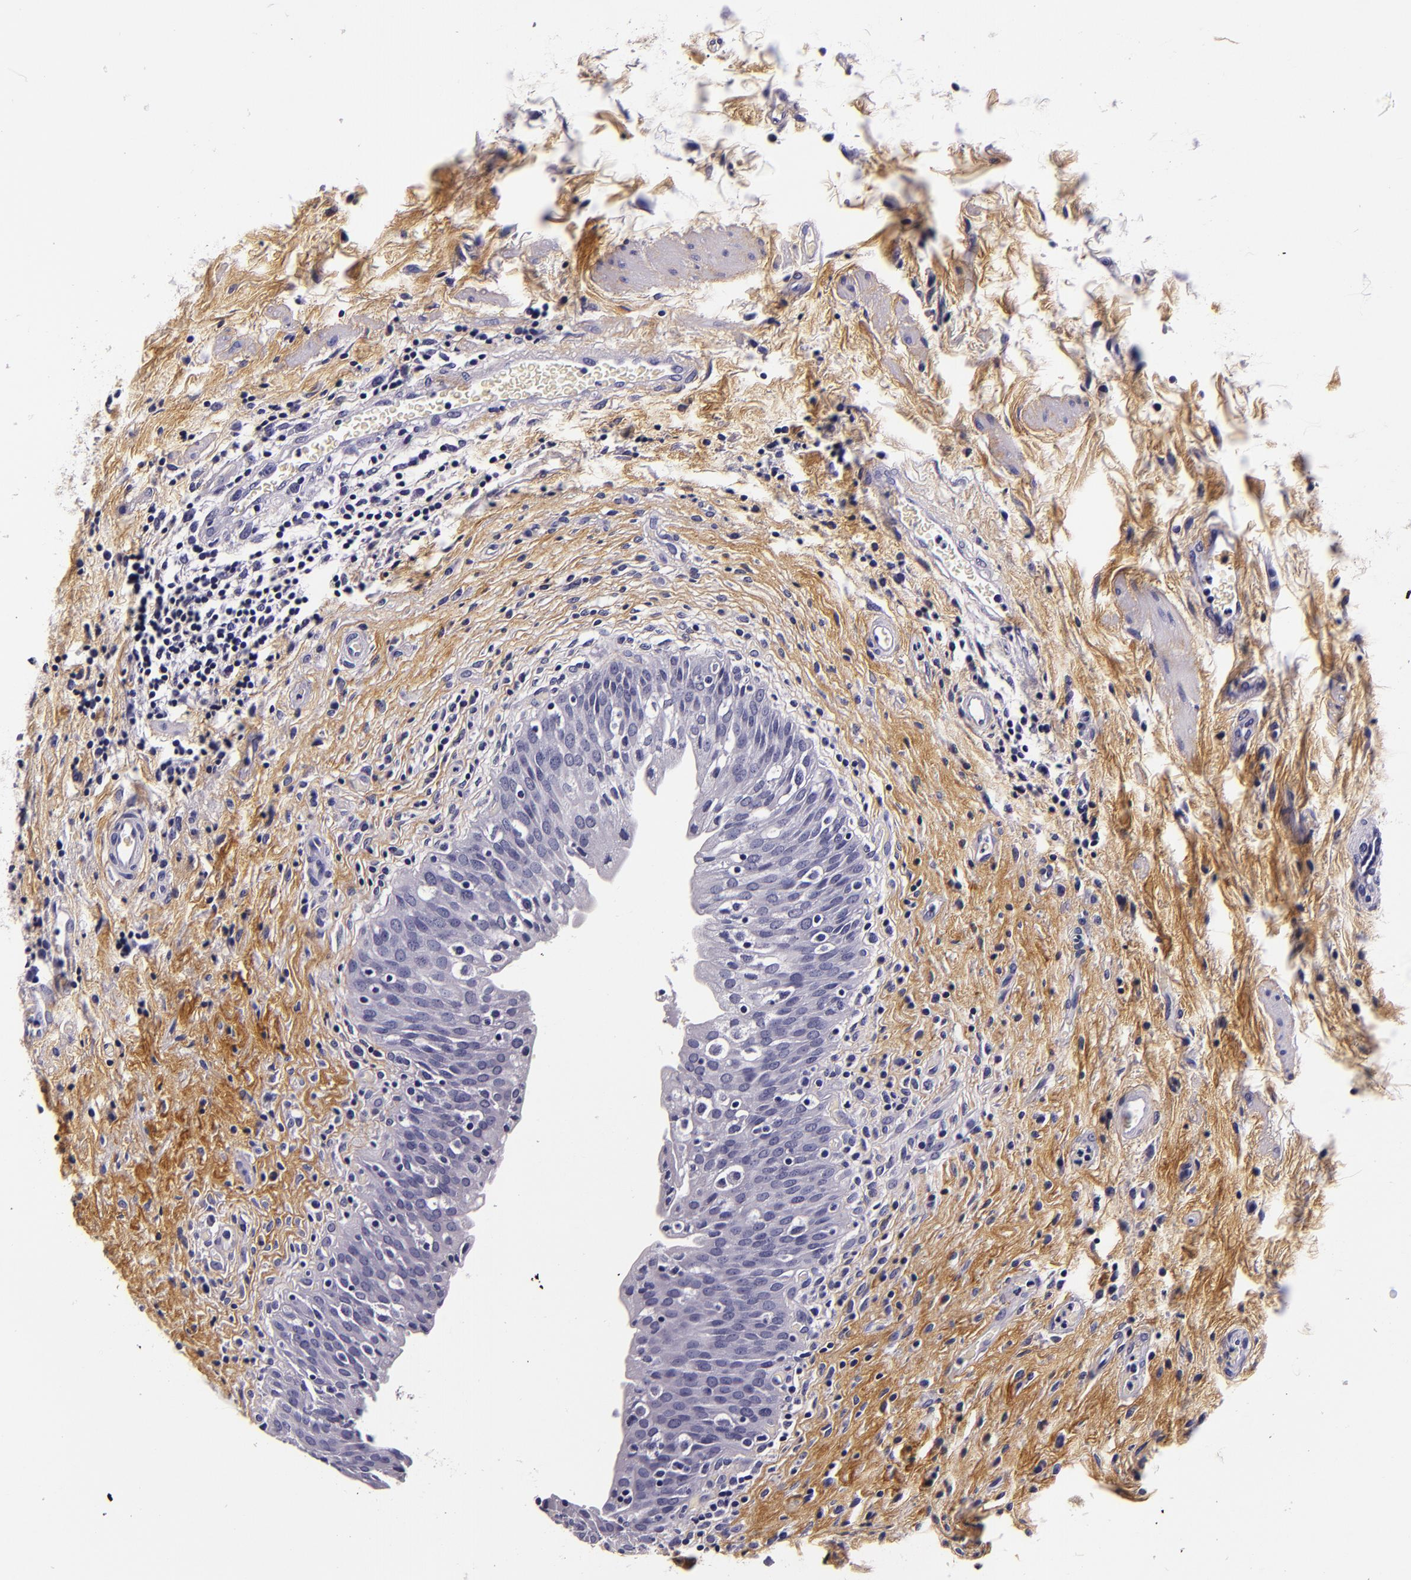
{"staining": {"intensity": "negative", "quantity": "none", "location": "none"}, "tissue": "urinary bladder", "cell_type": "Urothelial cells", "image_type": "normal", "snomed": [{"axis": "morphology", "description": "Normal tissue, NOS"}, {"axis": "topography", "description": "Urinary bladder"}], "caption": "This is an immunohistochemistry image of unremarkable urinary bladder. There is no expression in urothelial cells.", "gene": "FBN1", "patient": {"sex": "male", "age": 51}}